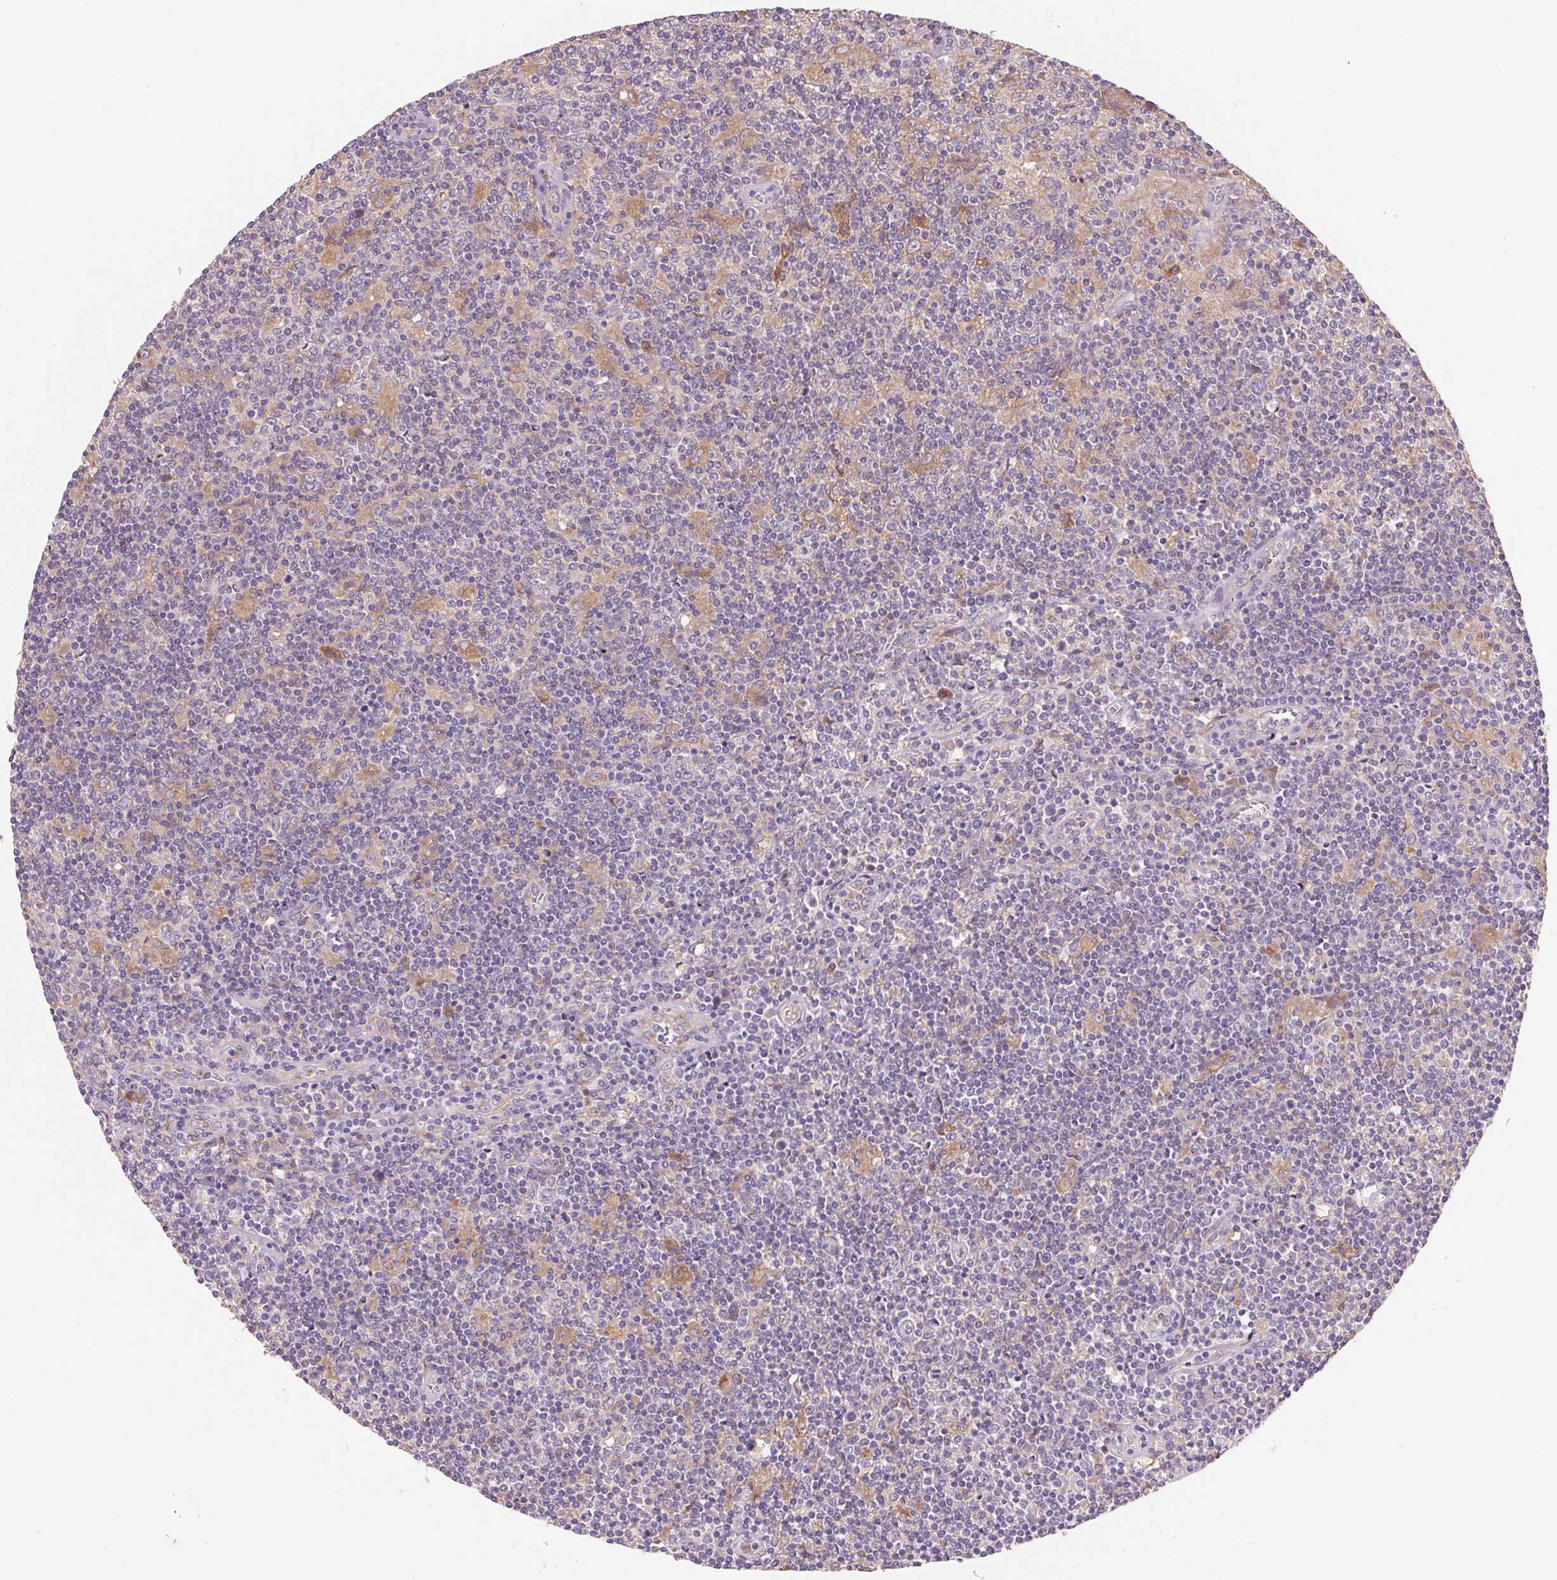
{"staining": {"intensity": "moderate", "quantity": ">75%", "location": "cytoplasmic/membranous"}, "tissue": "lymphoma", "cell_type": "Tumor cells", "image_type": "cancer", "snomed": [{"axis": "morphology", "description": "Hodgkin's disease, NOS"}, {"axis": "topography", "description": "Lymph node"}], "caption": "Immunohistochemical staining of human lymphoma displays medium levels of moderate cytoplasmic/membranous positivity in about >75% of tumor cells.", "gene": "RAB1A", "patient": {"sex": "male", "age": 40}}